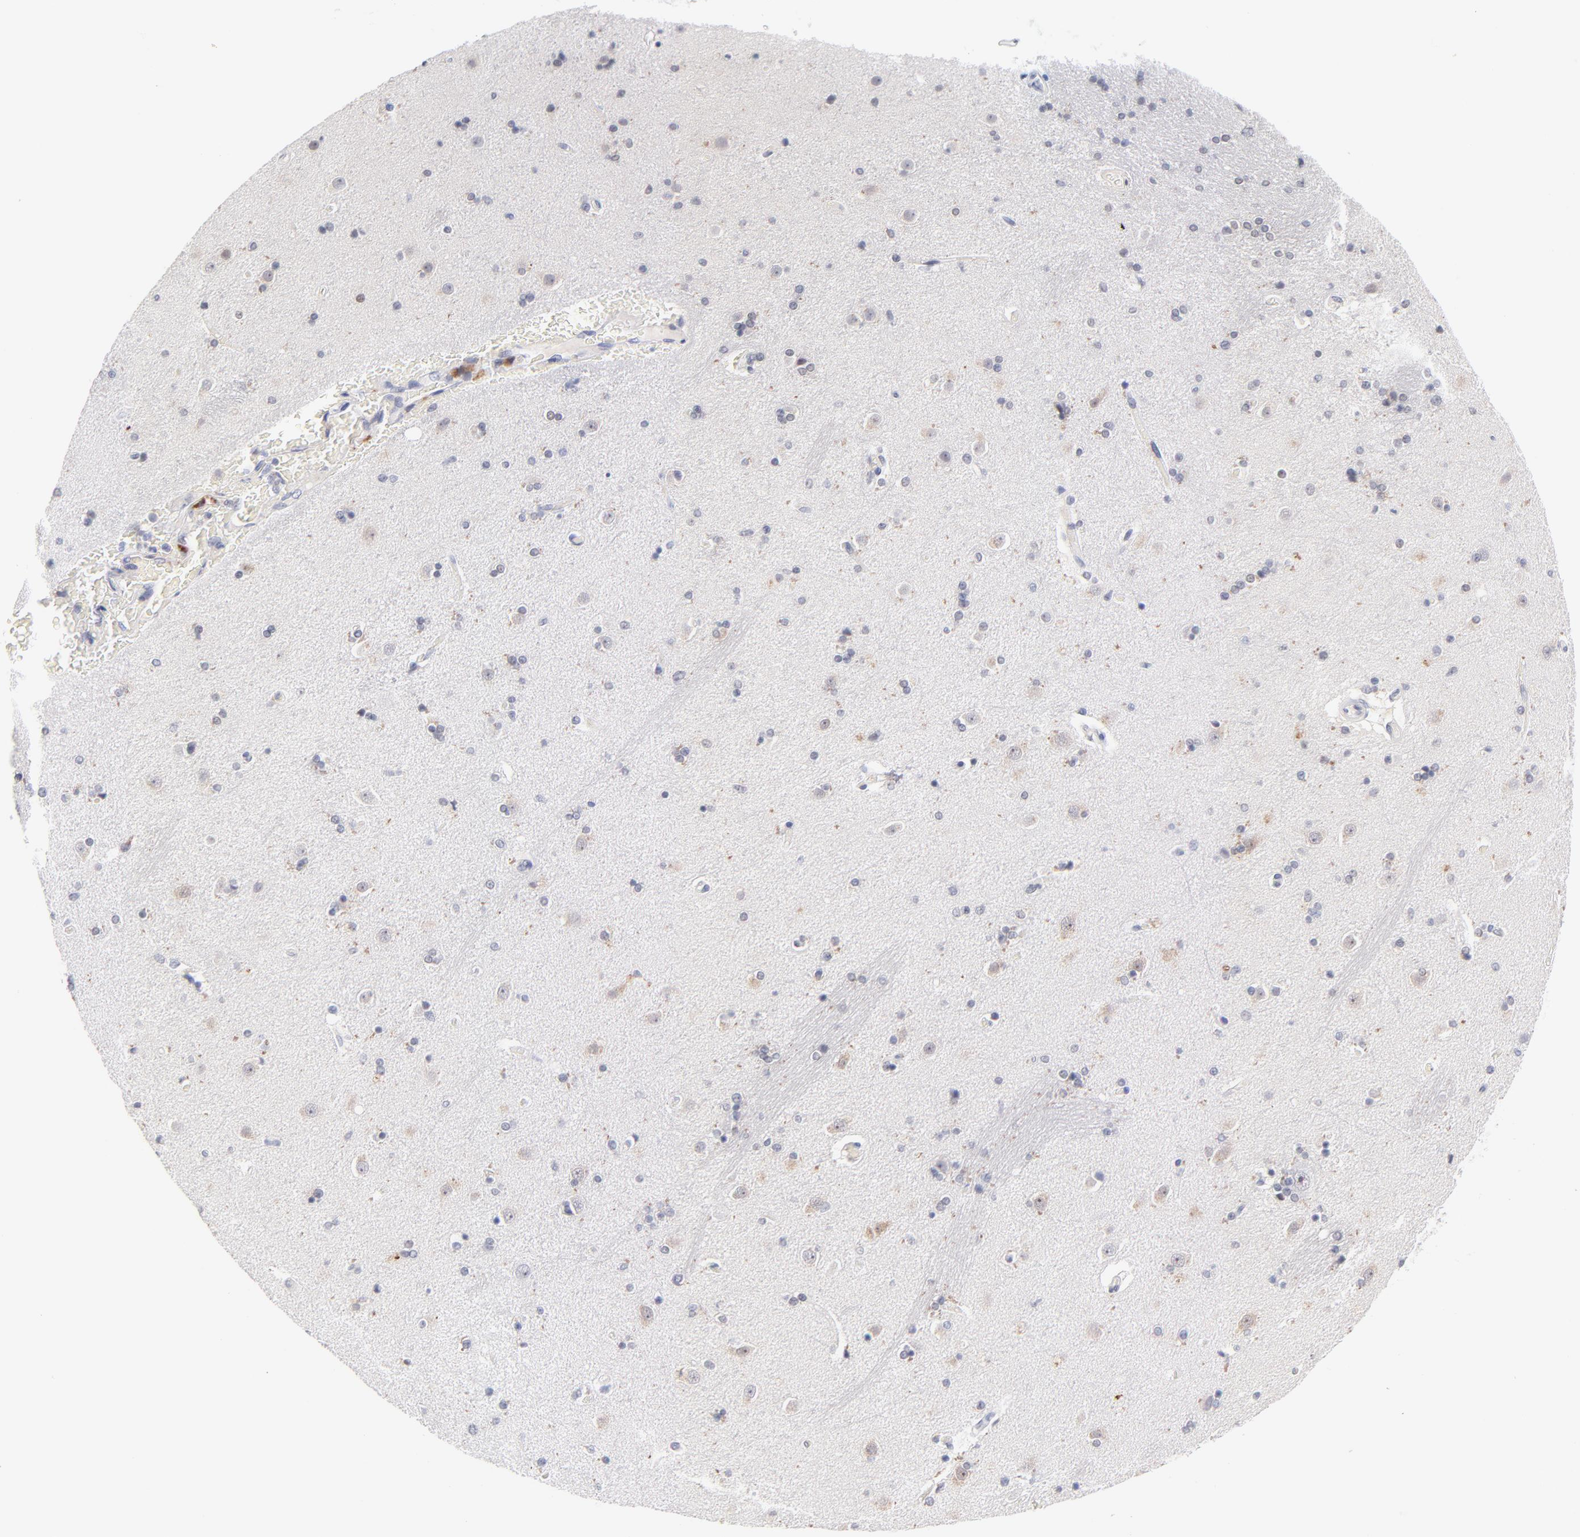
{"staining": {"intensity": "negative", "quantity": "none", "location": "none"}, "tissue": "caudate", "cell_type": "Glial cells", "image_type": "normal", "snomed": [{"axis": "morphology", "description": "Normal tissue, NOS"}, {"axis": "topography", "description": "Lateral ventricle wall"}], "caption": "This is an IHC photomicrograph of unremarkable caudate. There is no positivity in glial cells.", "gene": "PARP1", "patient": {"sex": "female", "age": 54}}